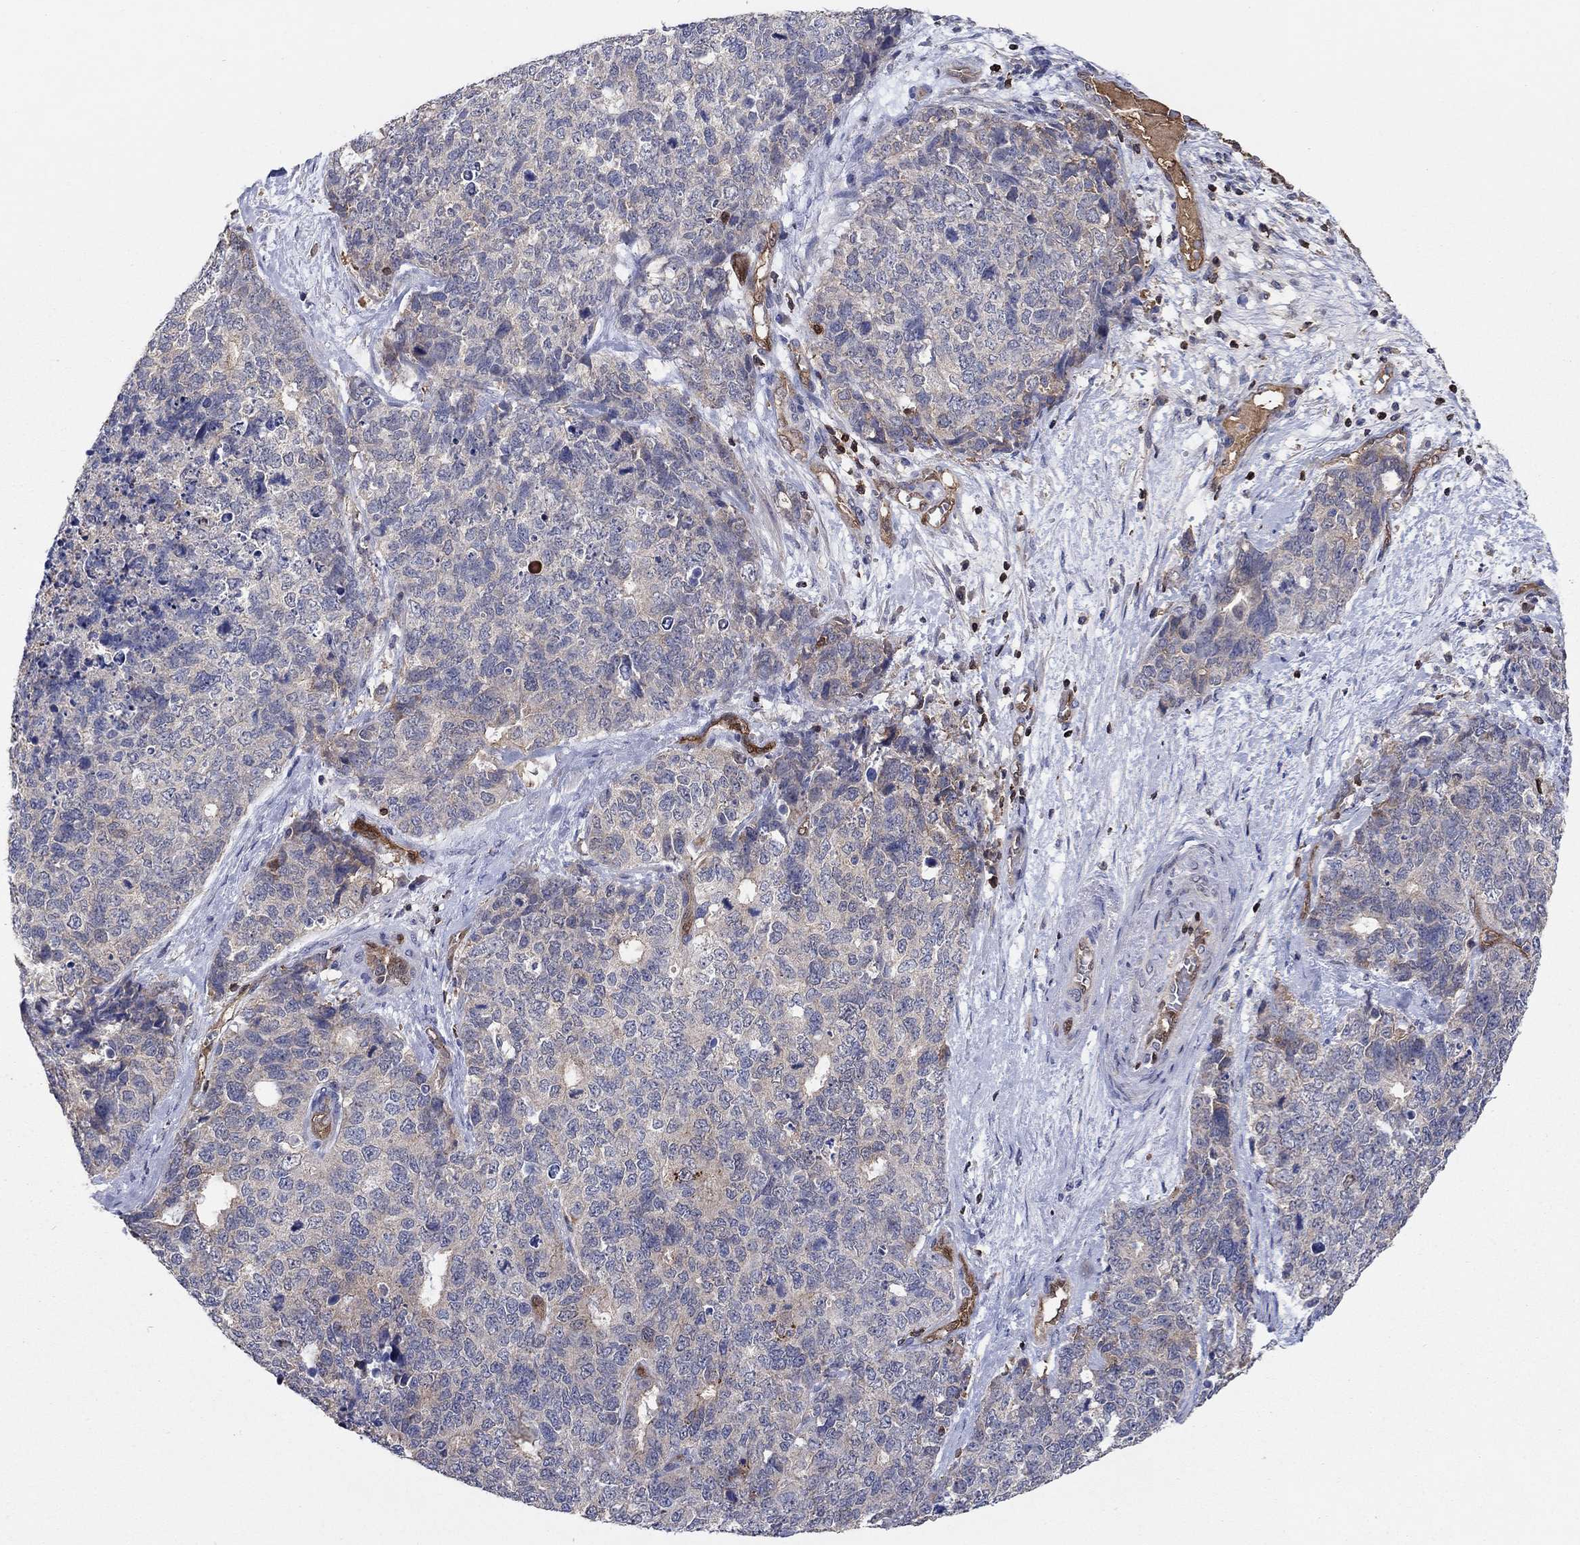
{"staining": {"intensity": "weak", "quantity": "<25%", "location": "cytoplasmic/membranous"}, "tissue": "cervical cancer", "cell_type": "Tumor cells", "image_type": "cancer", "snomed": [{"axis": "morphology", "description": "Squamous cell carcinoma, NOS"}, {"axis": "topography", "description": "Cervix"}], "caption": "Immunohistochemistry (IHC) of human cervical cancer (squamous cell carcinoma) demonstrates no positivity in tumor cells. (DAB IHC, high magnification).", "gene": "AGFG2", "patient": {"sex": "female", "age": 63}}